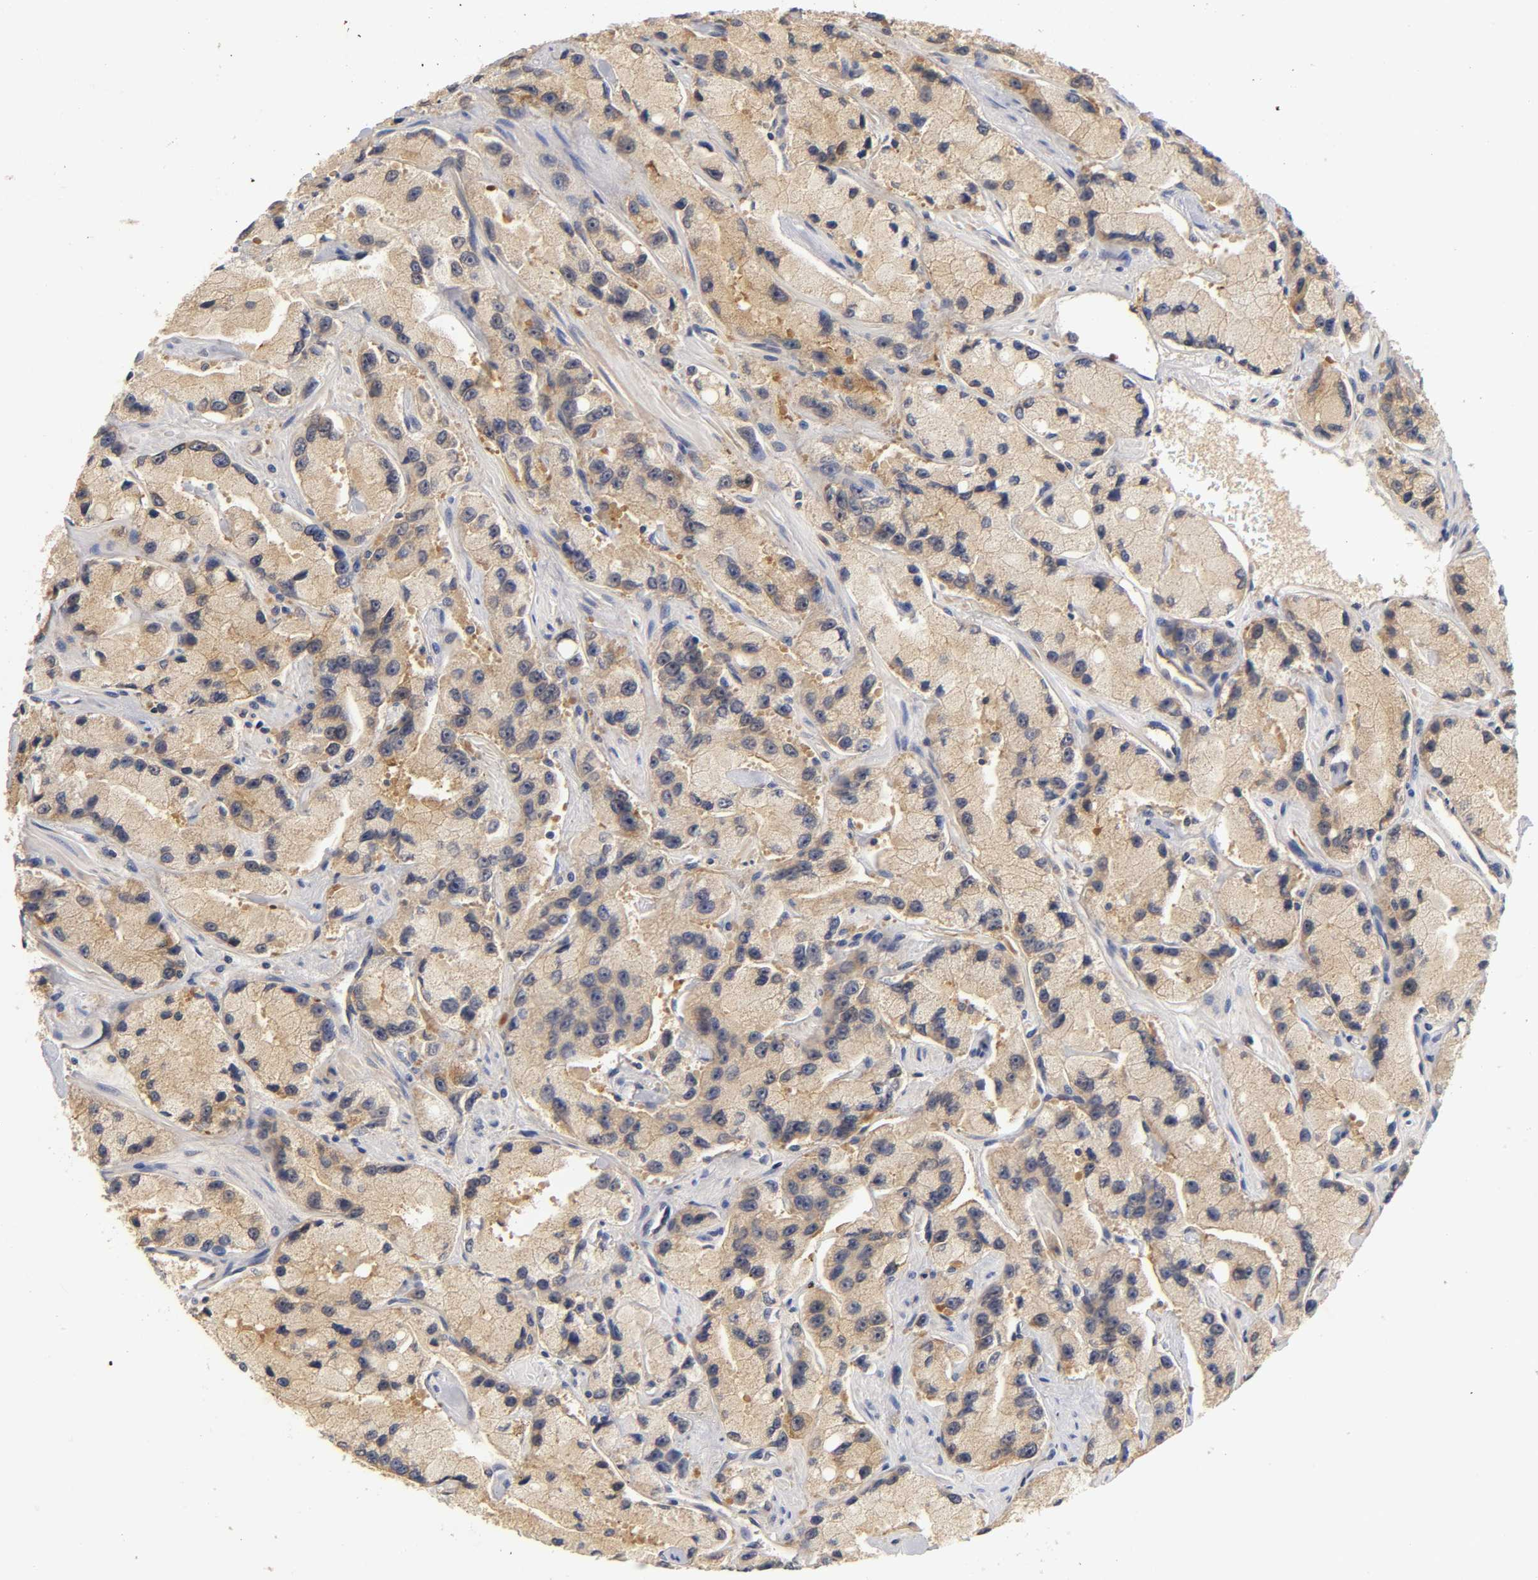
{"staining": {"intensity": "moderate", "quantity": ">75%", "location": "cytoplasmic/membranous"}, "tissue": "prostate cancer", "cell_type": "Tumor cells", "image_type": "cancer", "snomed": [{"axis": "morphology", "description": "Adenocarcinoma, High grade"}, {"axis": "topography", "description": "Prostate"}], "caption": "Protein expression analysis of high-grade adenocarcinoma (prostate) displays moderate cytoplasmic/membranous staining in about >75% of tumor cells.", "gene": "RPS29", "patient": {"sex": "male", "age": 58}}